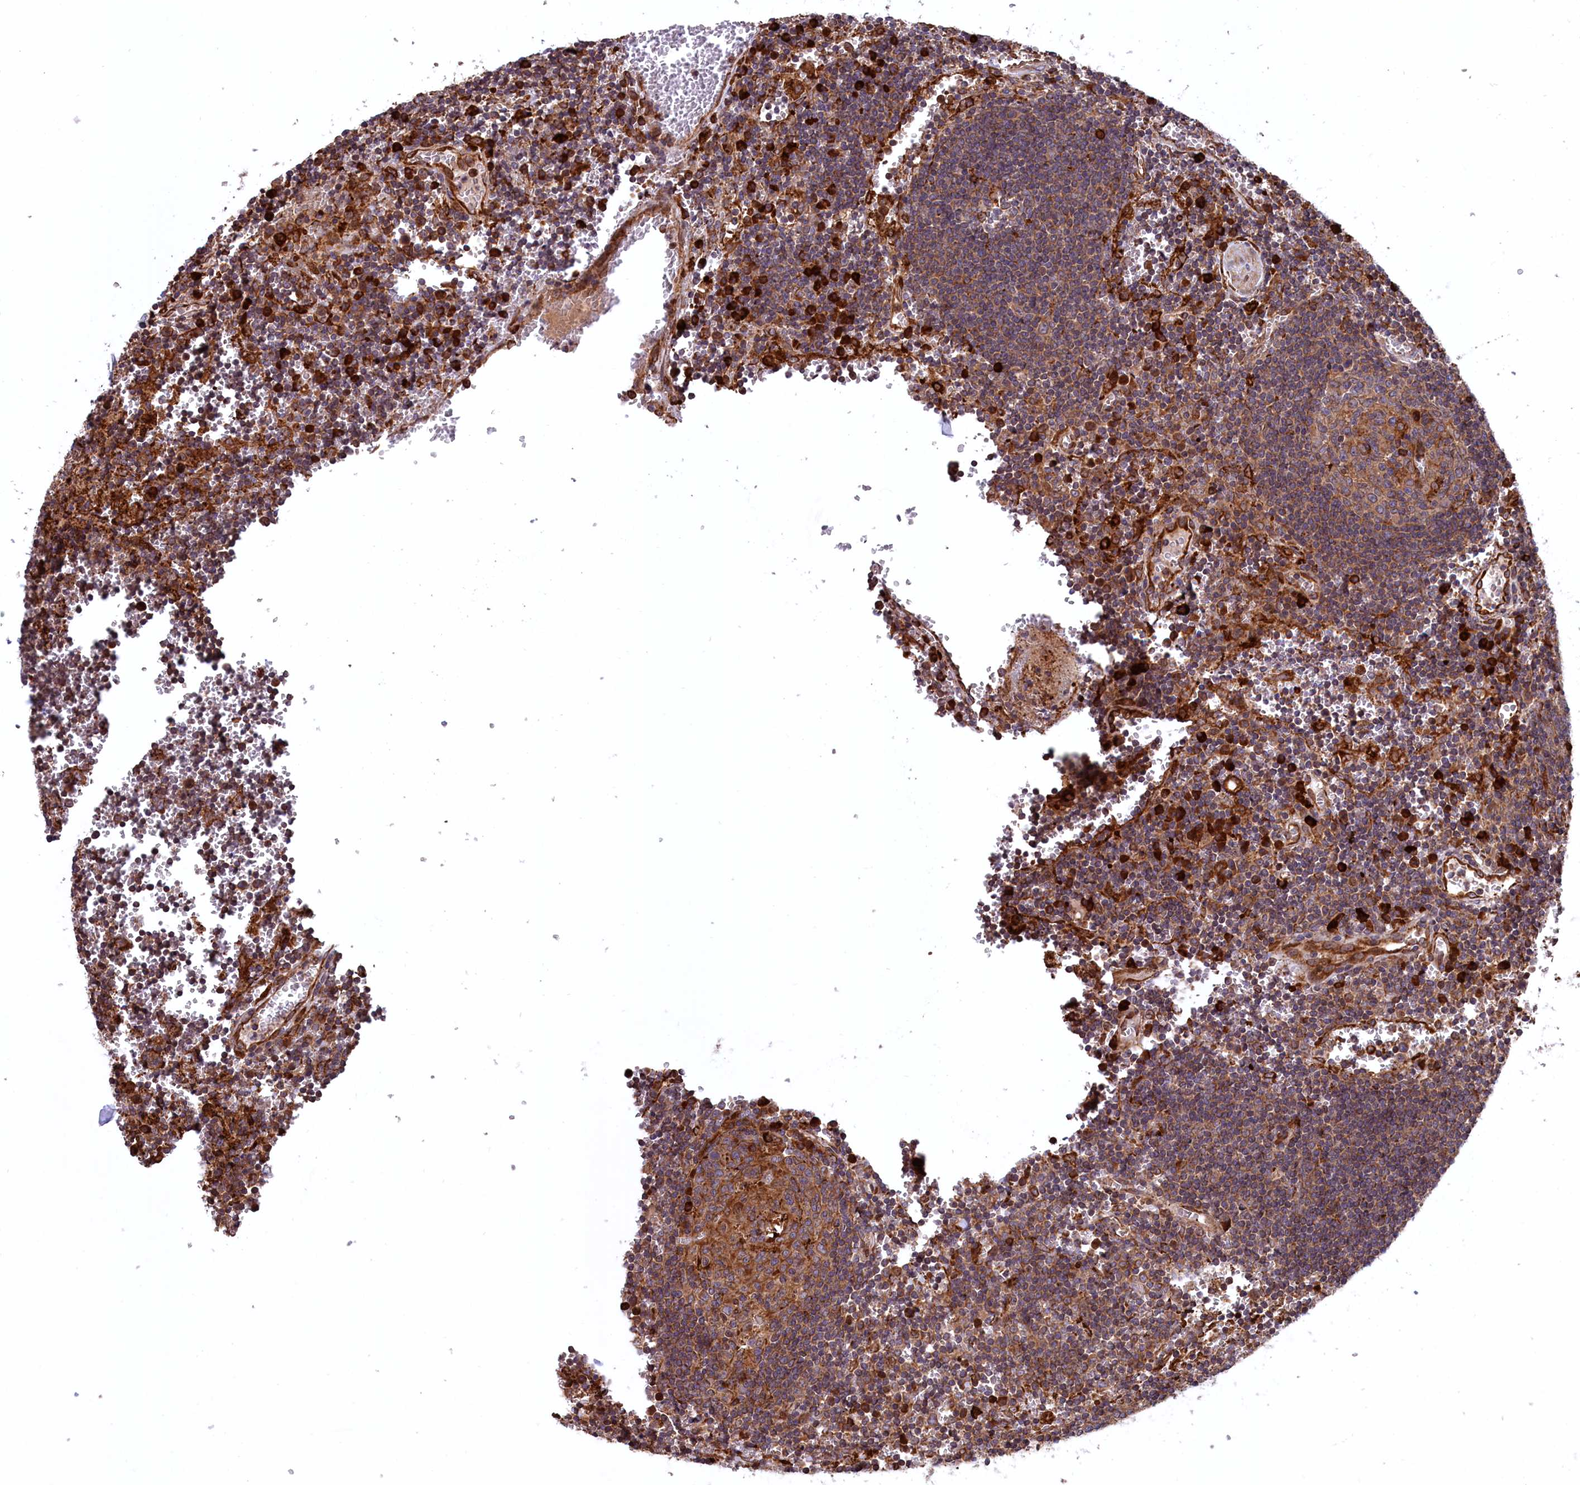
{"staining": {"intensity": "moderate", "quantity": "25%-75%", "location": "cytoplasmic/membranous"}, "tissue": "lymph node", "cell_type": "Germinal center cells", "image_type": "normal", "snomed": [{"axis": "morphology", "description": "Normal tissue, NOS"}, {"axis": "topography", "description": "Lymph node"}], "caption": "Germinal center cells exhibit moderate cytoplasmic/membranous positivity in approximately 25%-75% of cells in unremarkable lymph node. (DAB IHC, brown staining for protein, blue staining for nuclei).", "gene": "PLA2G4C", "patient": {"sex": "female", "age": 73}}